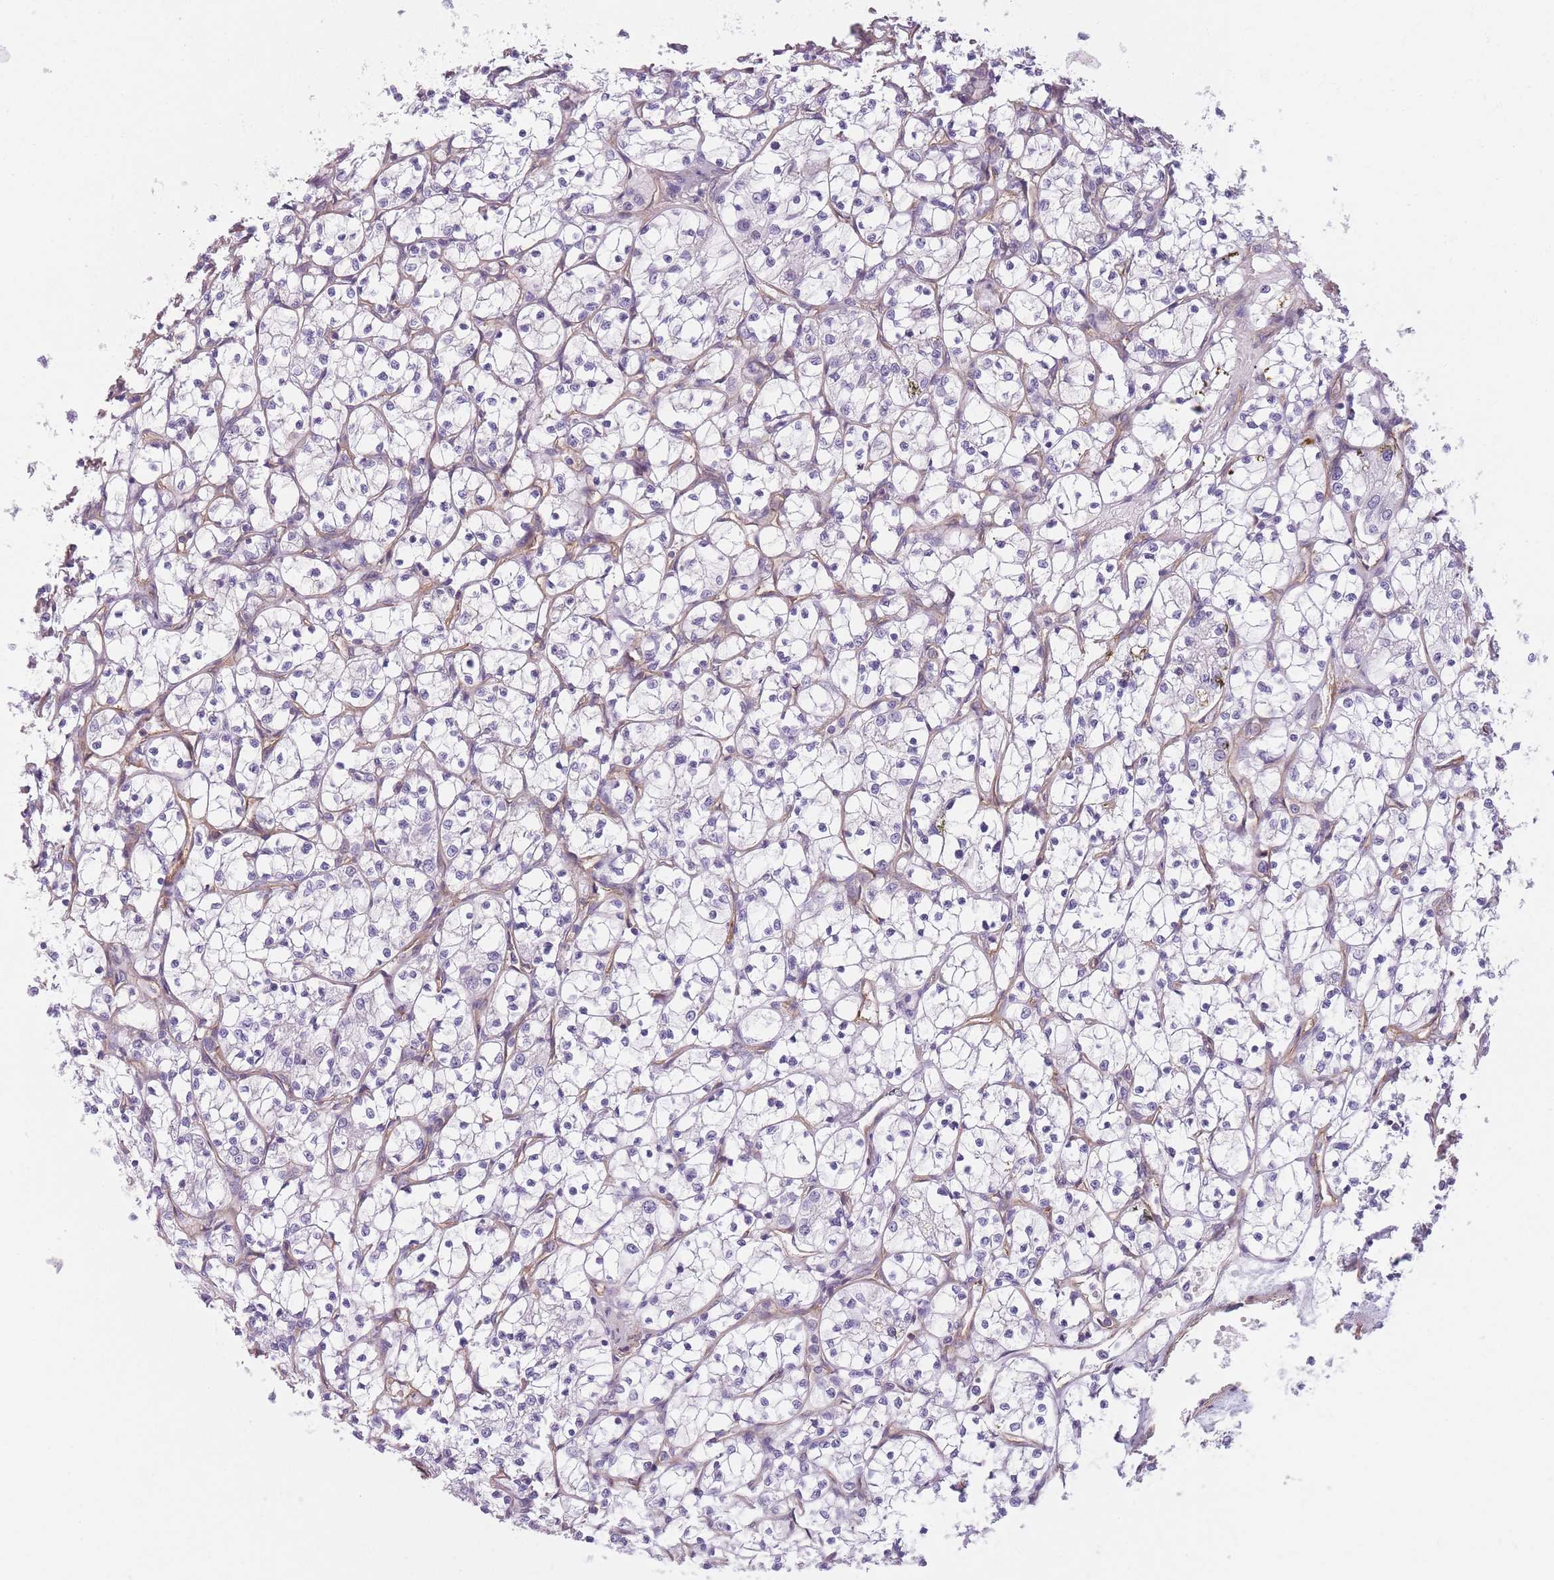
{"staining": {"intensity": "negative", "quantity": "none", "location": "none"}, "tissue": "renal cancer", "cell_type": "Tumor cells", "image_type": "cancer", "snomed": [{"axis": "morphology", "description": "Adenocarcinoma, NOS"}, {"axis": "topography", "description": "Kidney"}], "caption": "Immunohistochemical staining of adenocarcinoma (renal) demonstrates no significant positivity in tumor cells.", "gene": "SLC7A6", "patient": {"sex": "female", "age": 69}}